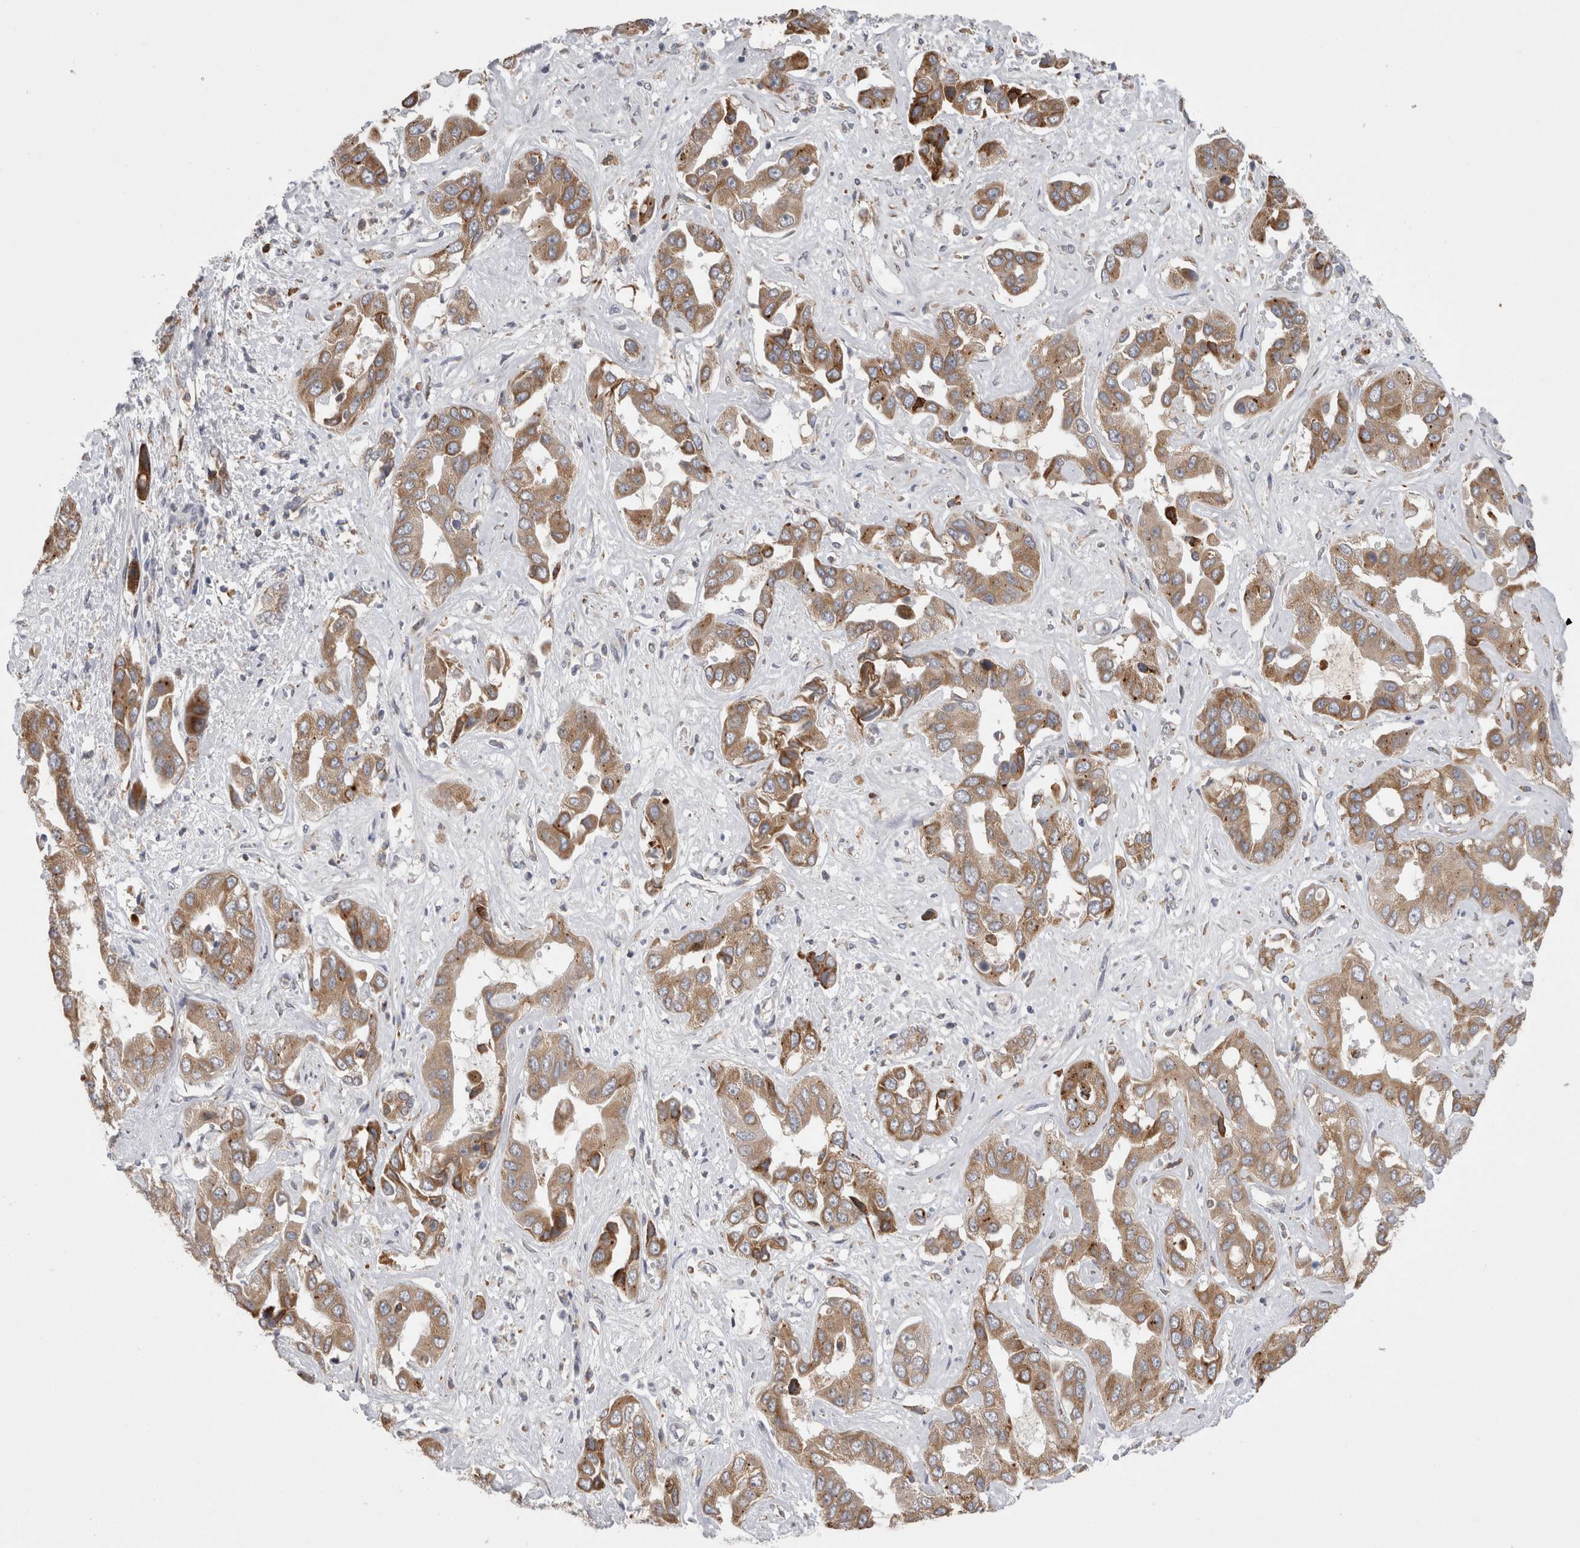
{"staining": {"intensity": "moderate", "quantity": "25%-75%", "location": "cytoplasmic/membranous"}, "tissue": "liver cancer", "cell_type": "Tumor cells", "image_type": "cancer", "snomed": [{"axis": "morphology", "description": "Cholangiocarcinoma"}, {"axis": "topography", "description": "Liver"}], "caption": "There is medium levels of moderate cytoplasmic/membranous staining in tumor cells of liver cancer, as demonstrated by immunohistochemical staining (brown color).", "gene": "ZNF341", "patient": {"sex": "female", "age": 52}}